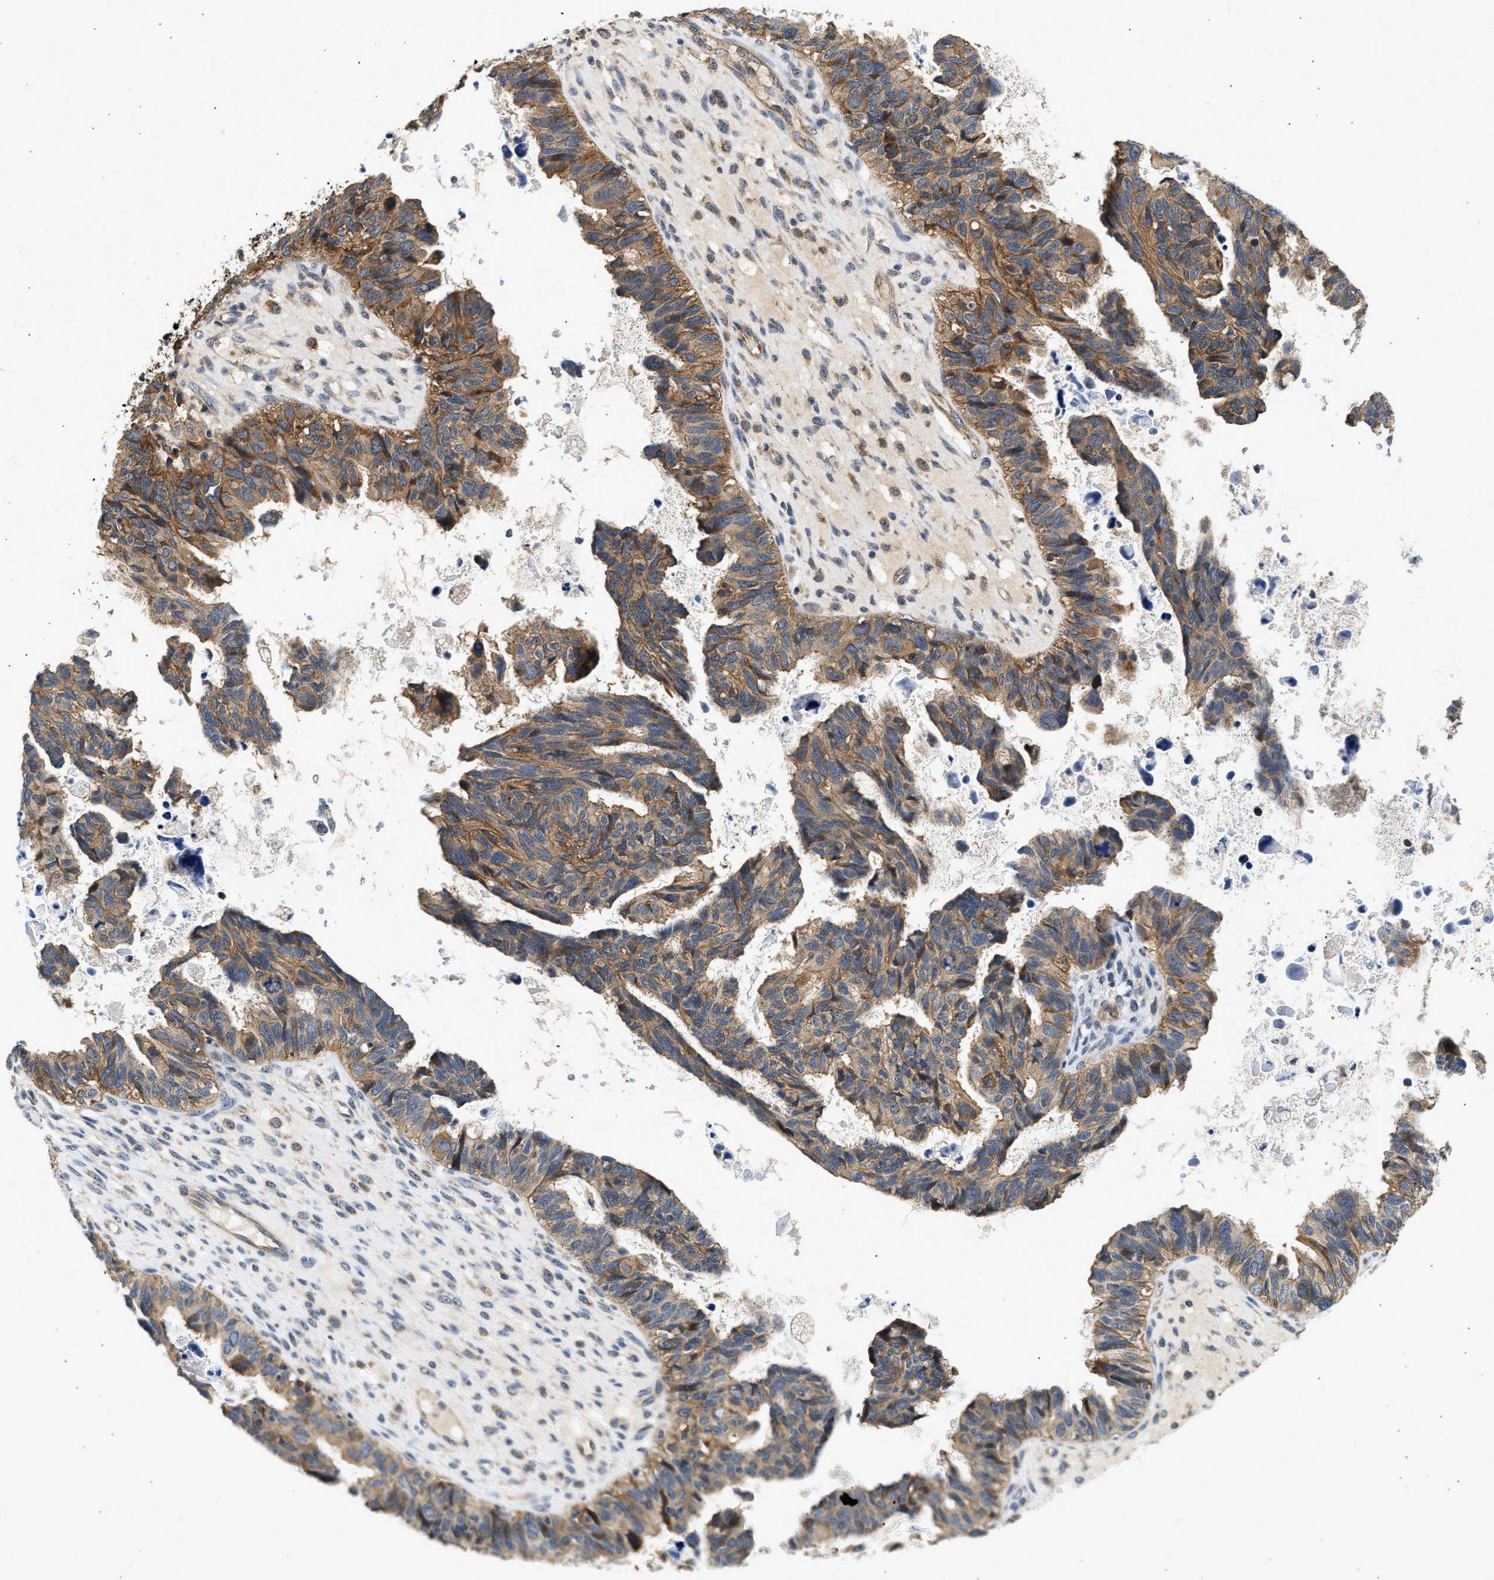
{"staining": {"intensity": "moderate", "quantity": ">75%", "location": "cytoplasmic/membranous"}, "tissue": "ovarian cancer", "cell_type": "Tumor cells", "image_type": "cancer", "snomed": [{"axis": "morphology", "description": "Cystadenocarcinoma, serous, NOS"}, {"axis": "topography", "description": "Ovary"}], "caption": "This histopathology image exhibits immunohistochemistry (IHC) staining of ovarian cancer (serous cystadenocarcinoma), with medium moderate cytoplasmic/membranous positivity in approximately >75% of tumor cells.", "gene": "DUSP14", "patient": {"sex": "female", "age": 79}}